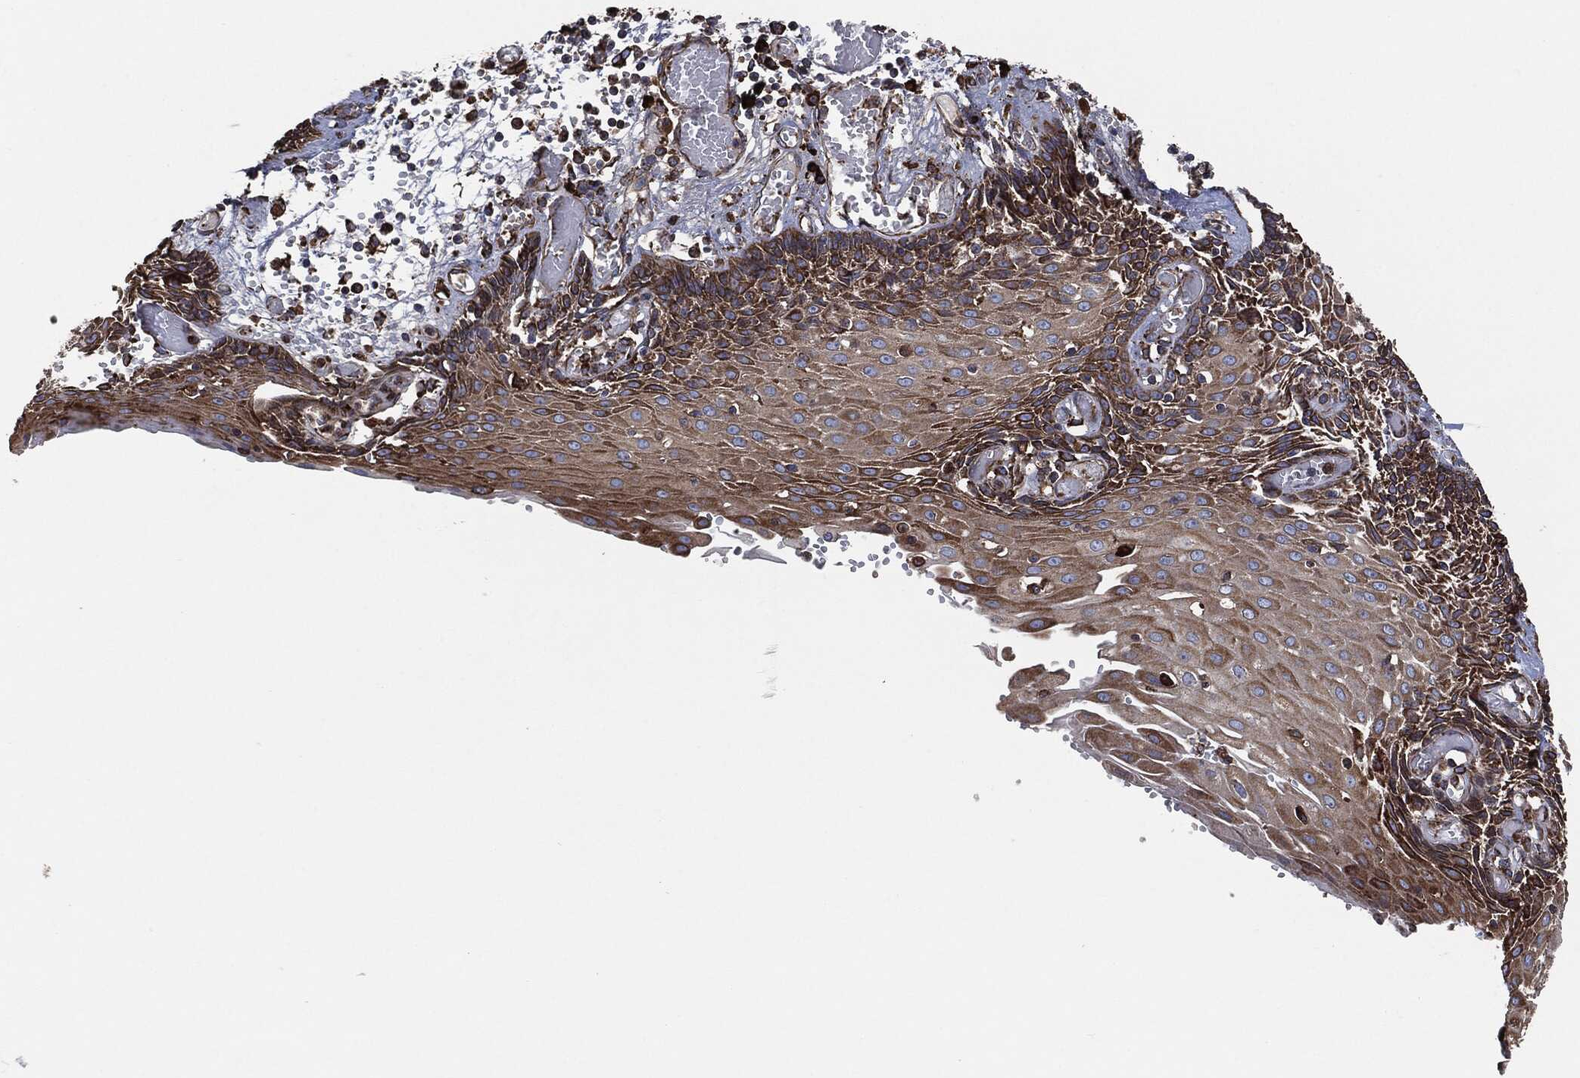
{"staining": {"intensity": "moderate", "quantity": "25%-75%", "location": "cytoplasmic/membranous"}, "tissue": "esophagus", "cell_type": "Squamous epithelial cells", "image_type": "normal", "snomed": [{"axis": "morphology", "description": "Normal tissue, NOS"}, {"axis": "topography", "description": "Esophagus"}], "caption": "A medium amount of moderate cytoplasmic/membranous staining is appreciated in about 25%-75% of squamous epithelial cells in benign esophagus.", "gene": "AMFR", "patient": {"sex": "male", "age": 58}}